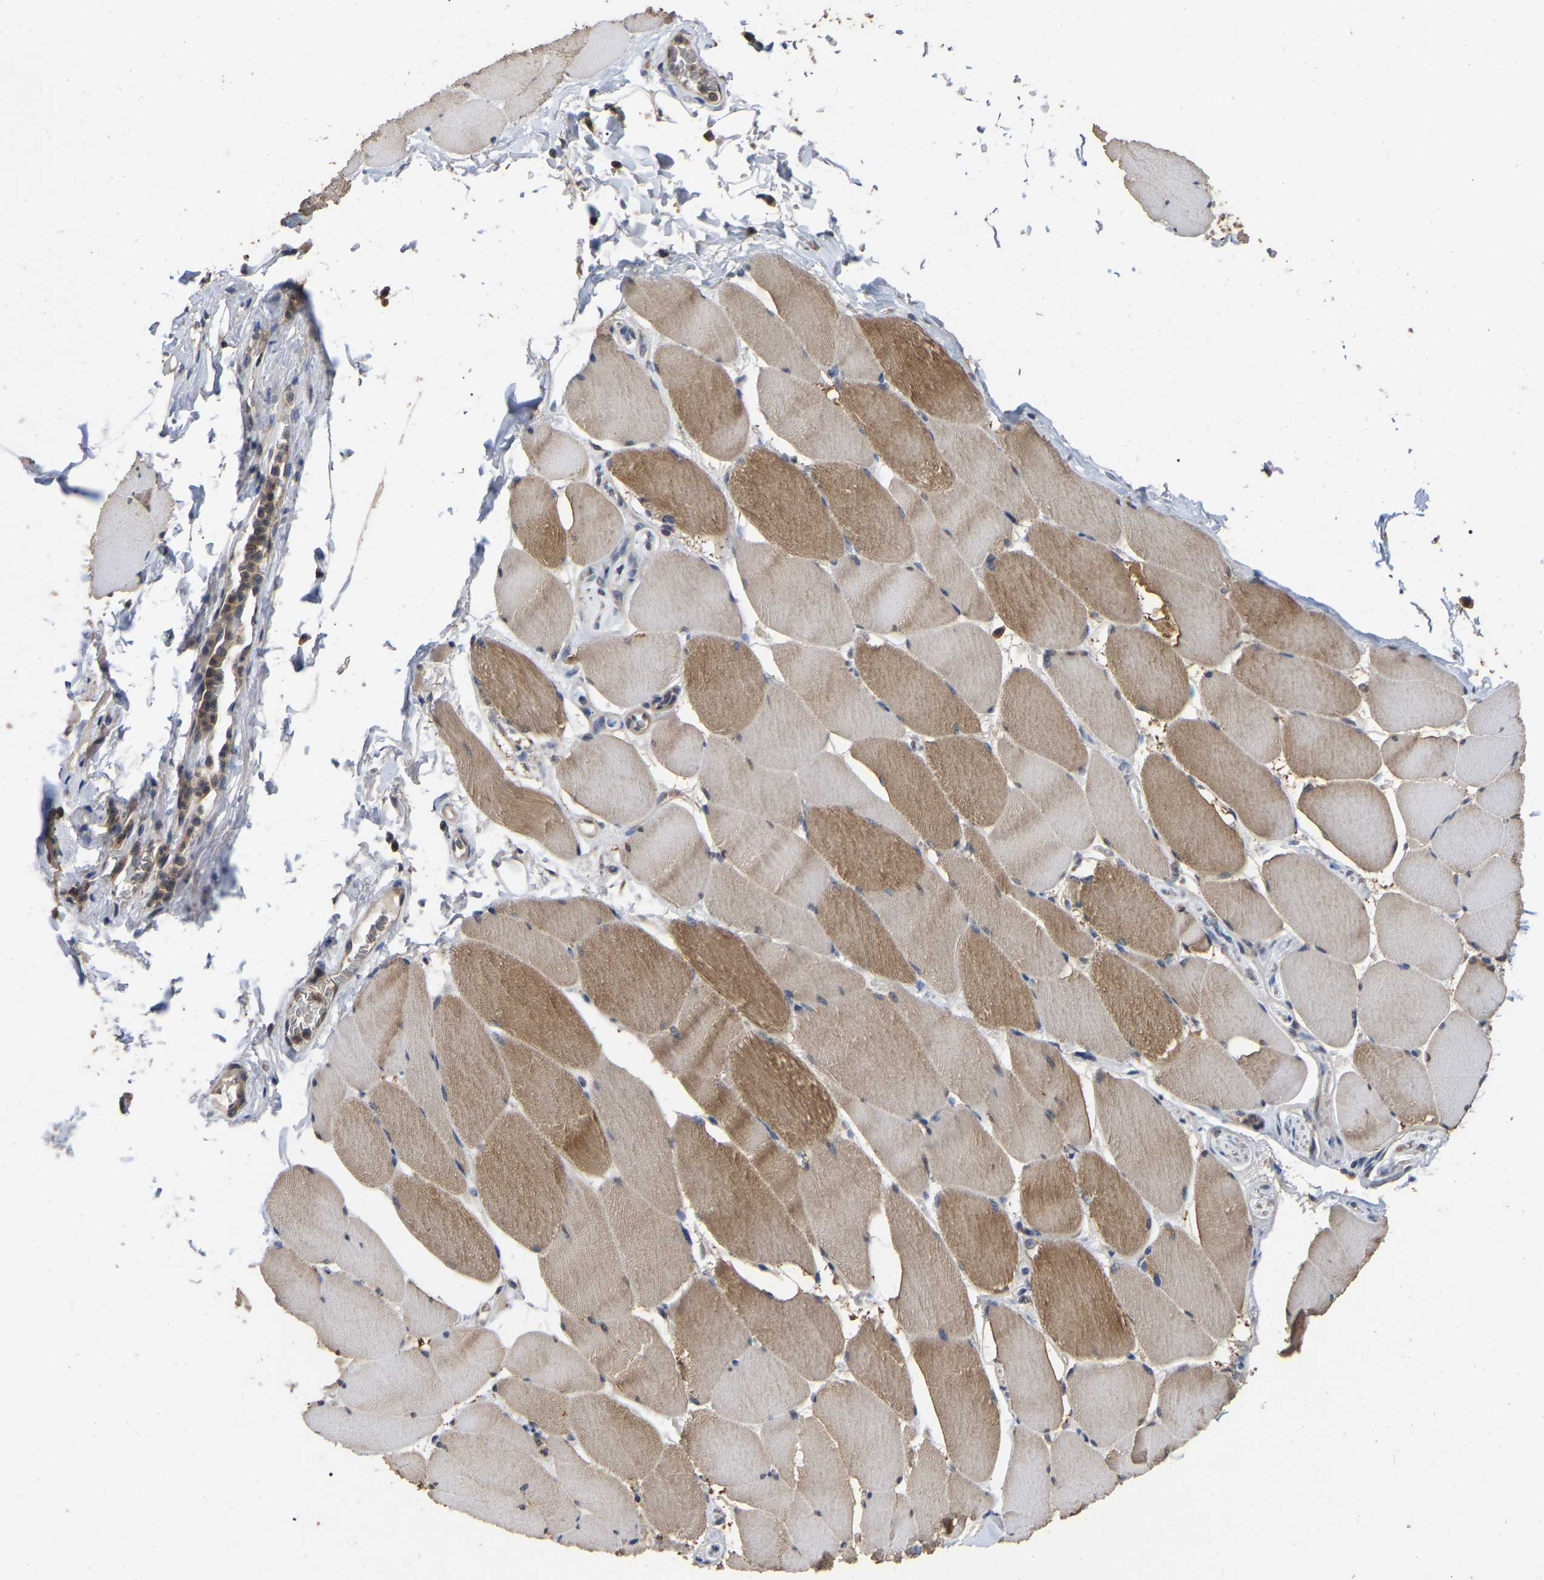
{"staining": {"intensity": "moderate", "quantity": ">75%", "location": "cytoplasmic/membranous"}, "tissue": "skeletal muscle", "cell_type": "Myocytes", "image_type": "normal", "snomed": [{"axis": "morphology", "description": "Normal tissue, NOS"}, {"axis": "topography", "description": "Skeletal muscle"}], "caption": "Unremarkable skeletal muscle exhibits moderate cytoplasmic/membranous staining in approximately >75% of myocytes (Stains: DAB (3,3'-diaminobenzidine) in brown, nuclei in blue, Microscopy: brightfield microscopy at high magnification)..", "gene": "FAM219A", "patient": {"sex": "male", "age": 62}}